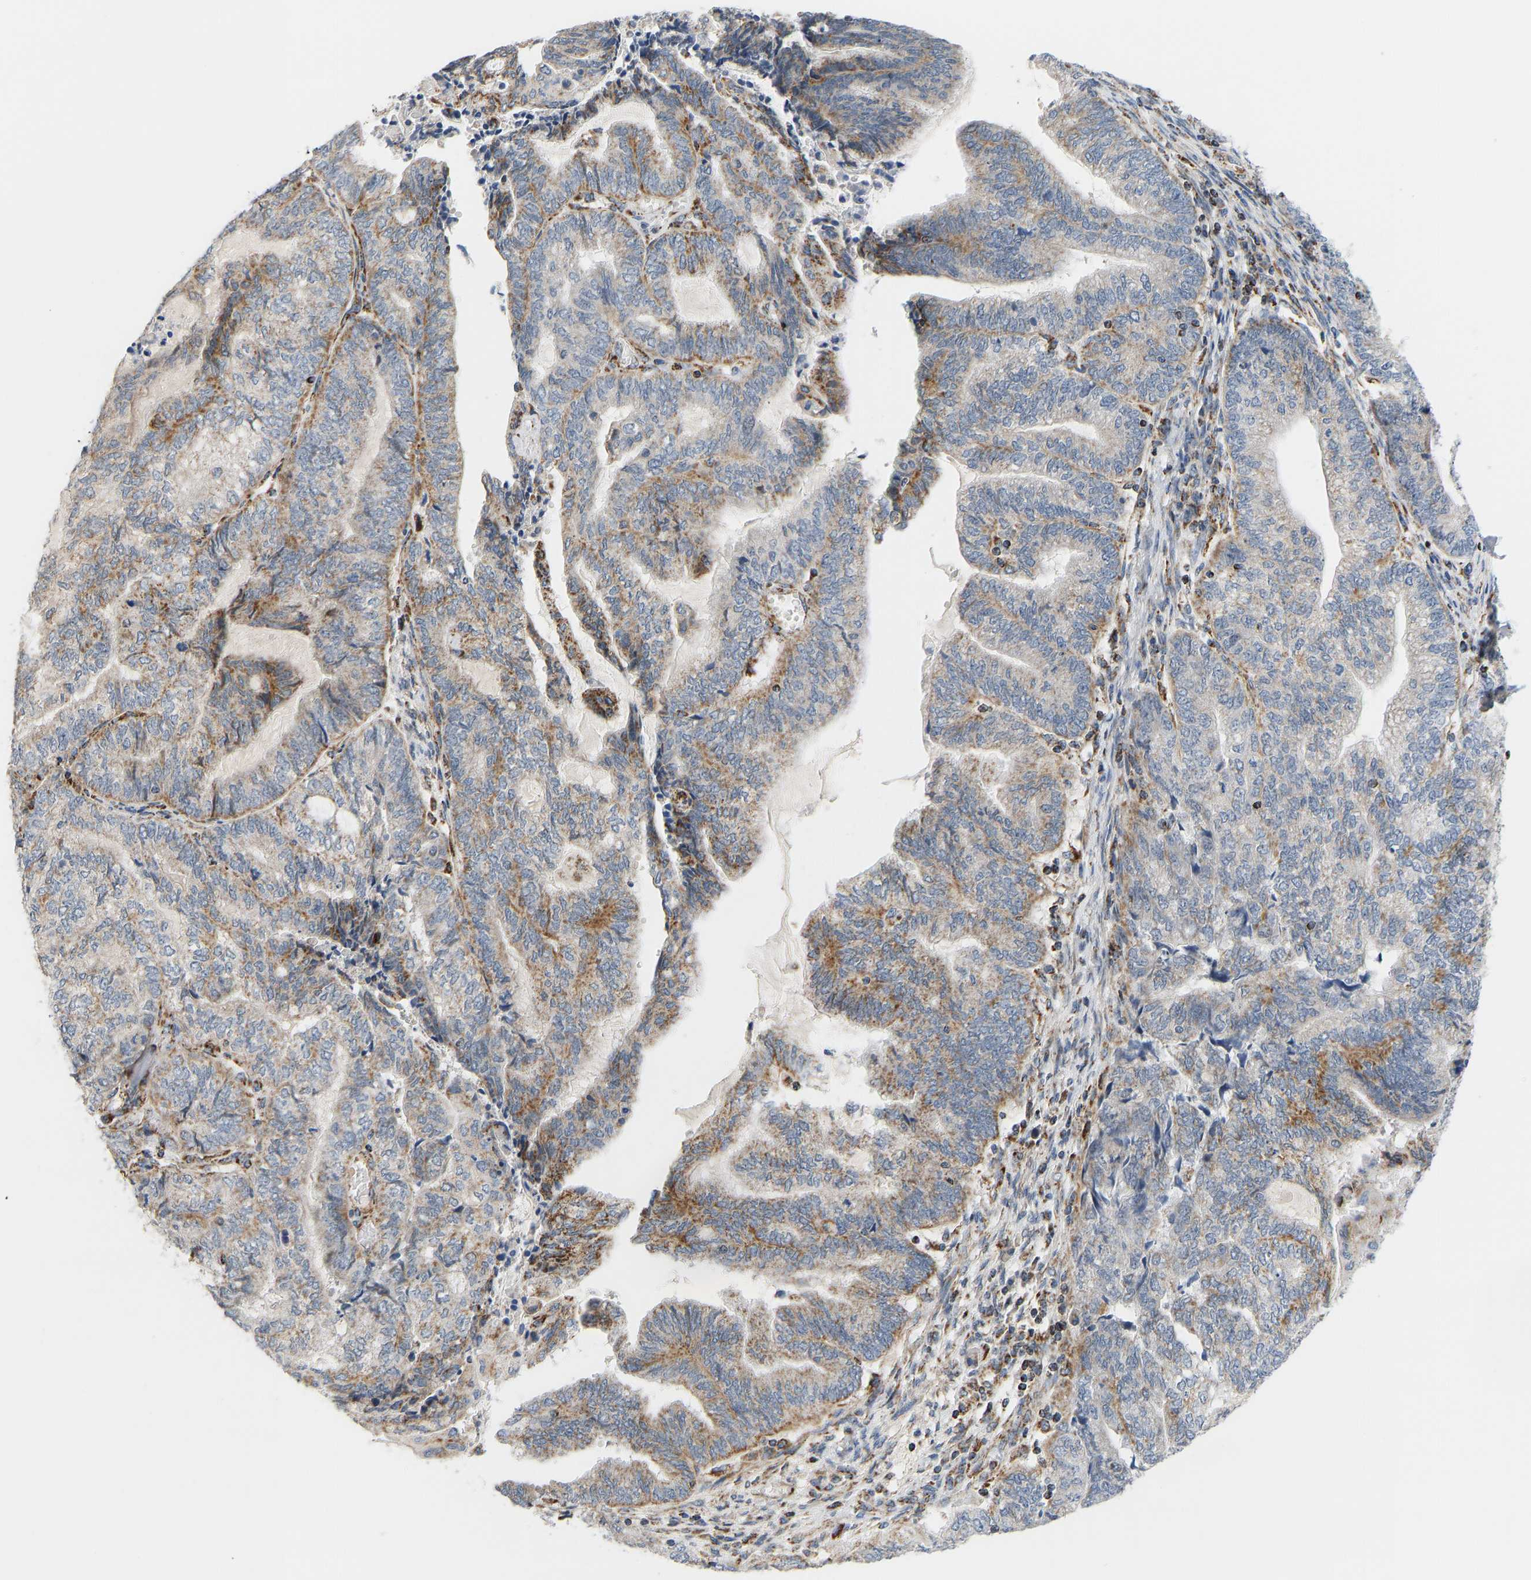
{"staining": {"intensity": "moderate", "quantity": ">75%", "location": "cytoplasmic/membranous"}, "tissue": "endometrial cancer", "cell_type": "Tumor cells", "image_type": "cancer", "snomed": [{"axis": "morphology", "description": "Adenocarcinoma, NOS"}, {"axis": "topography", "description": "Uterus"}, {"axis": "topography", "description": "Endometrium"}], "caption": "Protein staining by IHC displays moderate cytoplasmic/membranous staining in approximately >75% of tumor cells in endometrial cancer (adenocarcinoma).", "gene": "GPSM2", "patient": {"sex": "female", "age": 70}}